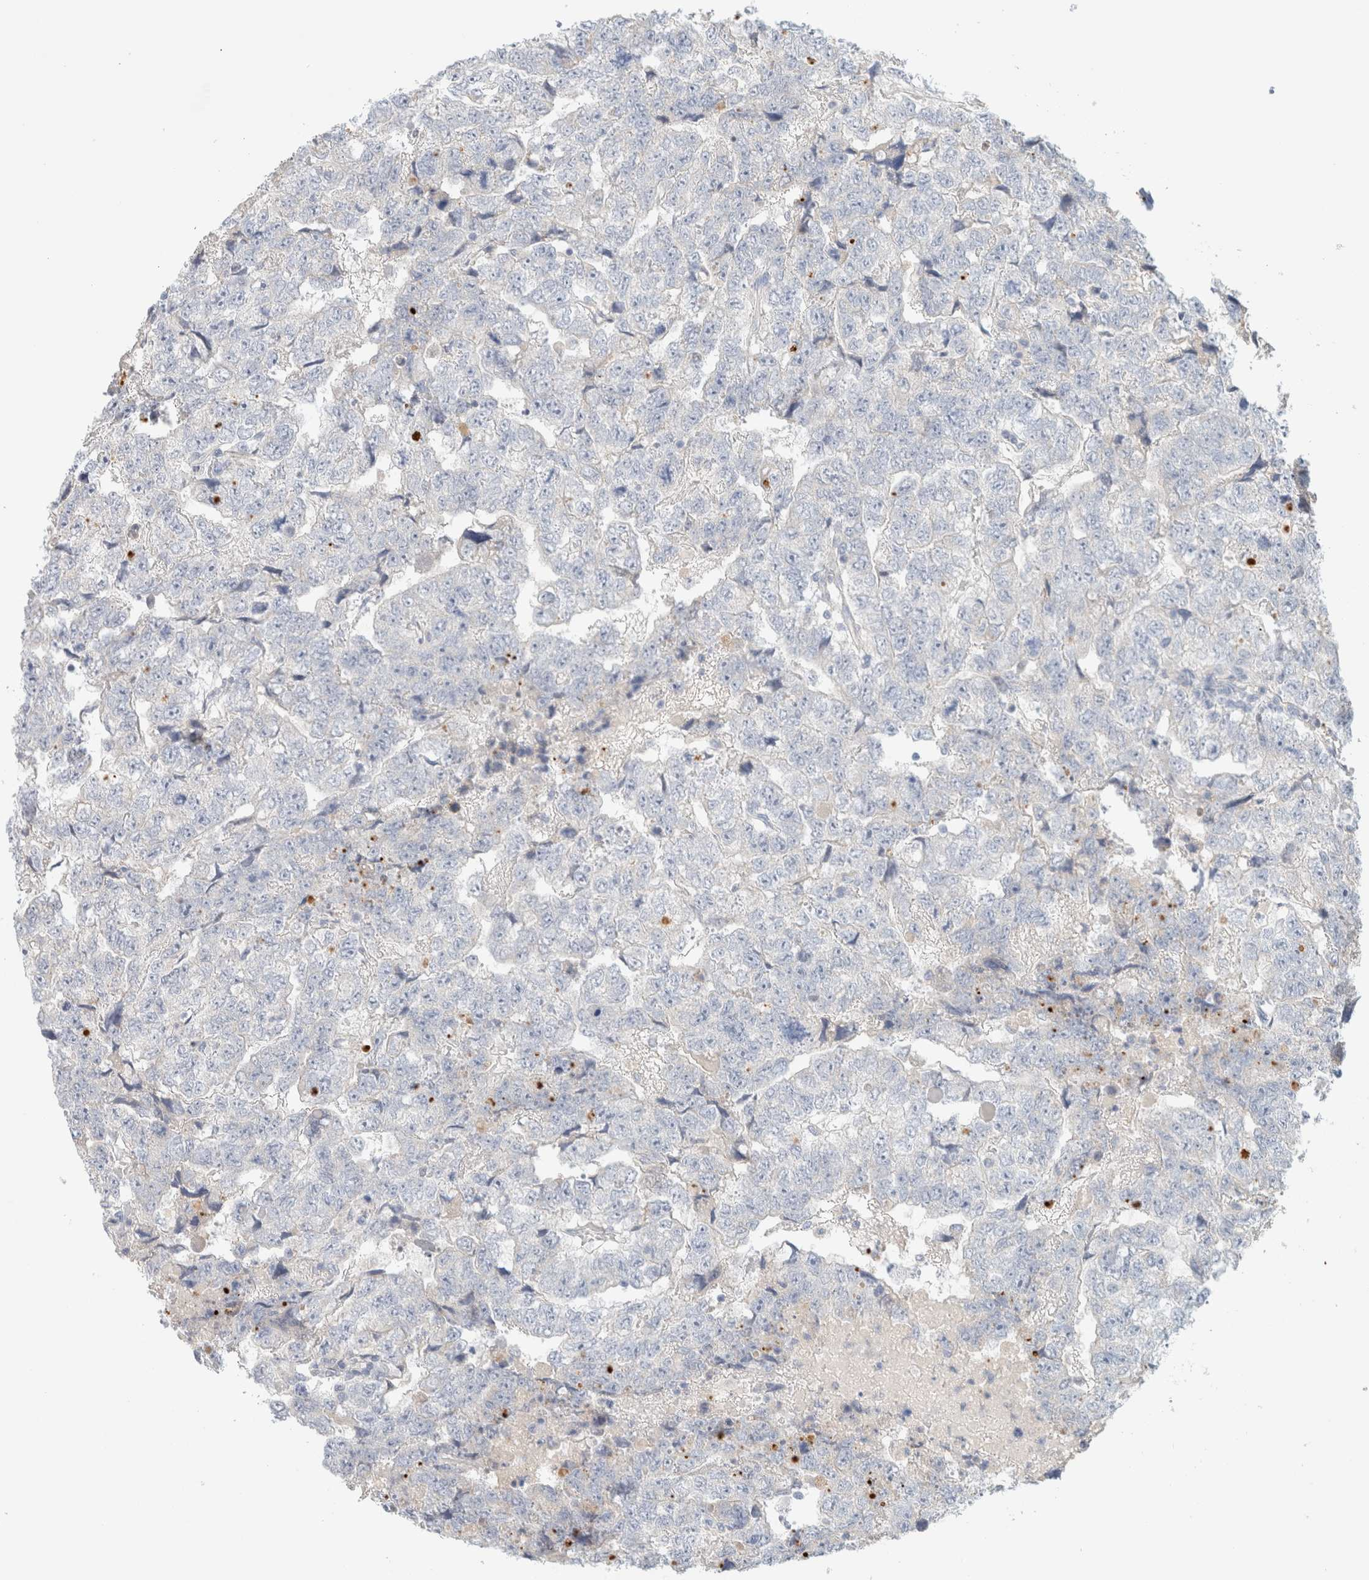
{"staining": {"intensity": "negative", "quantity": "none", "location": "none"}, "tissue": "testis cancer", "cell_type": "Tumor cells", "image_type": "cancer", "snomed": [{"axis": "morphology", "description": "Carcinoma, Embryonal, NOS"}, {"axis": "topography", "description": "Testis"}], "caption": "Immunohistochemical staining of testis cancer (embryonal carcinoma) exhibits no significant staining in tumor cells.", "gene": "HEXD", "patient": {"sex": "male", "age": 36}}